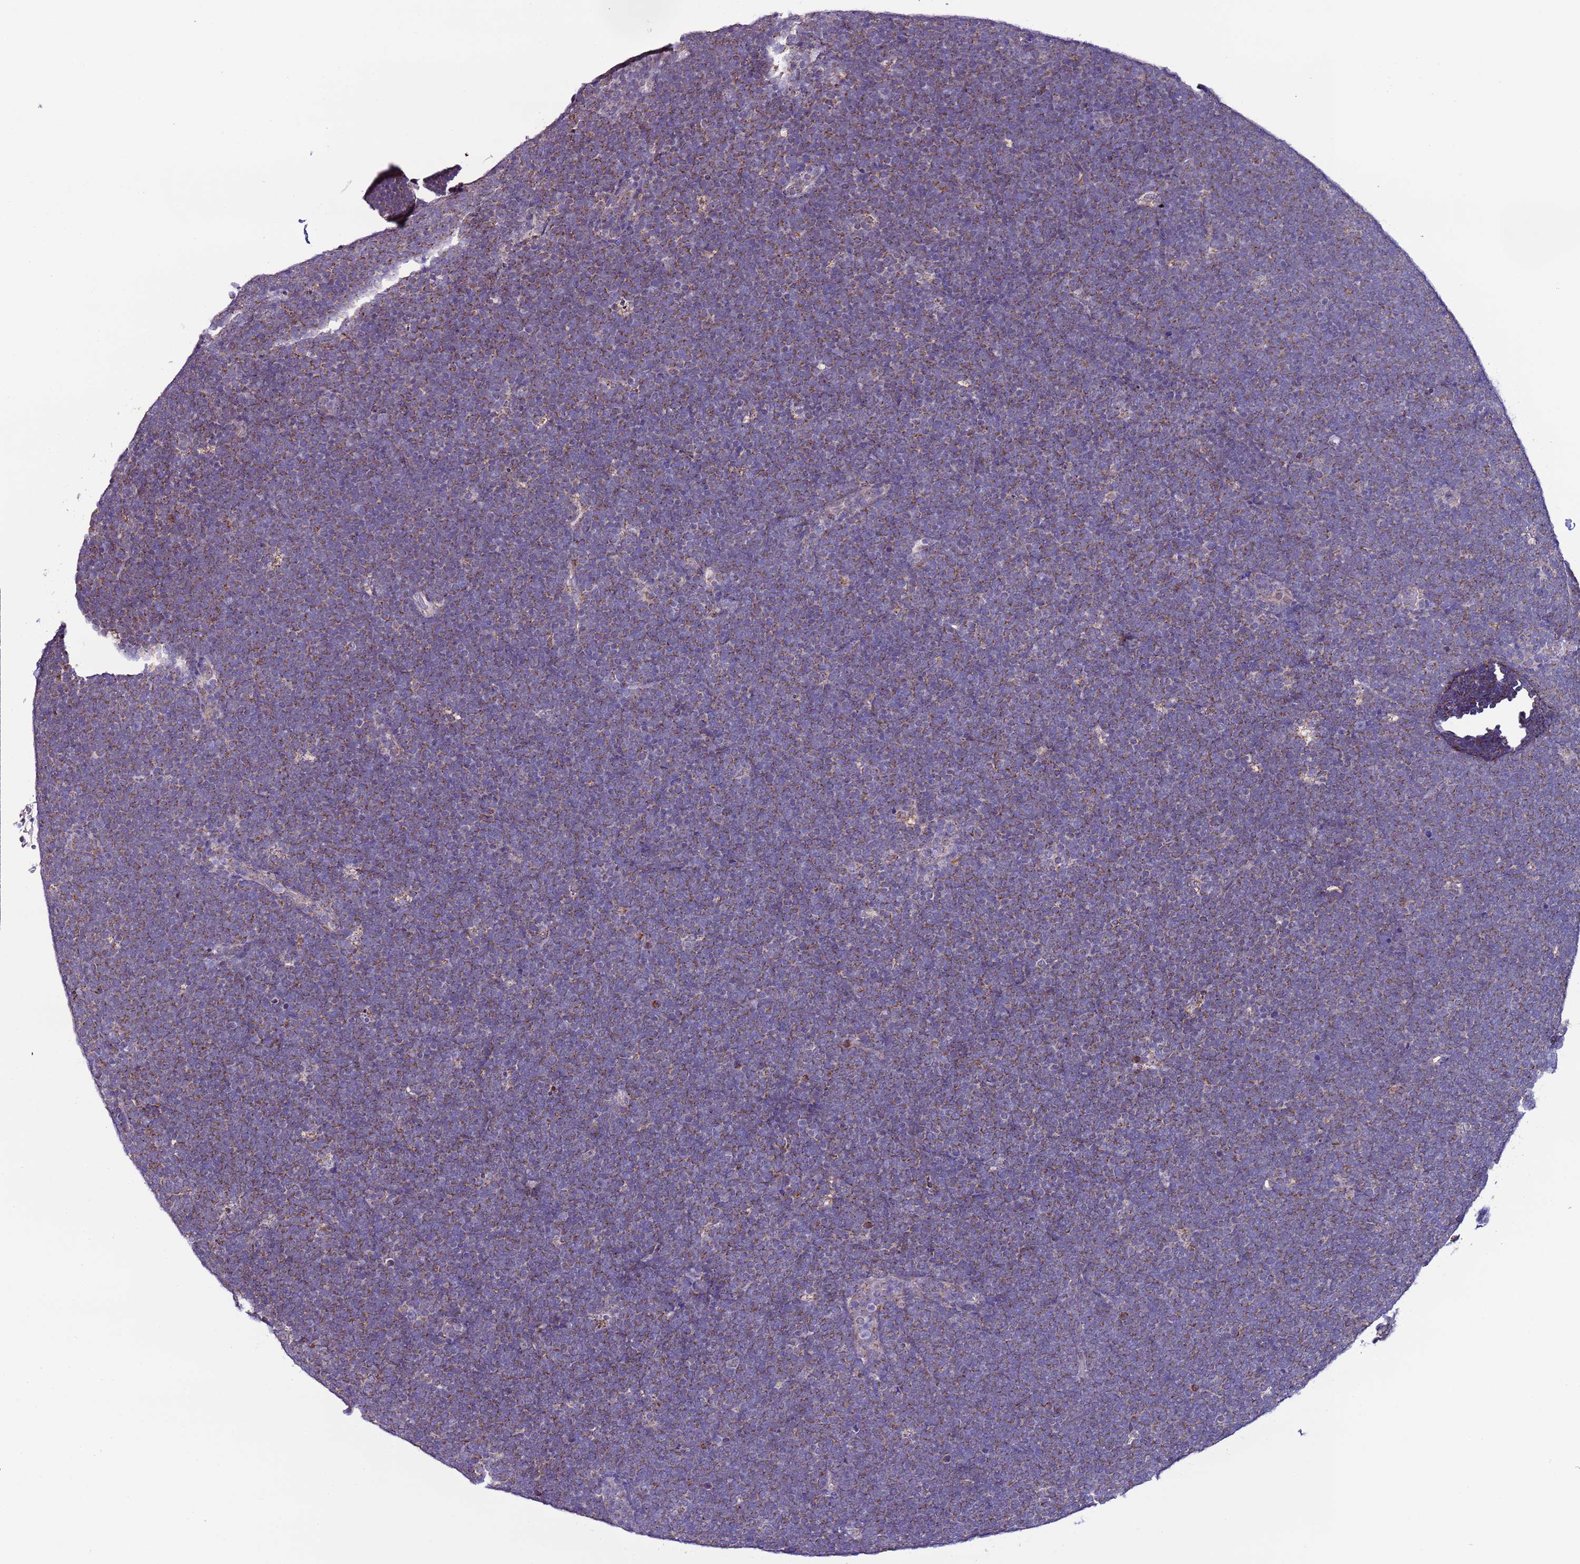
{"staining": {"intensity": "weak", "quantity": "25%-75%", "location": "cytoplasmic/membranous"}, "tissue": "lymphoma", "cell_type": "Tumor cells", "image_type": "cancer", "snomed": [{"axis": "morphology", "description": "Malignant lymphoma, non-Hodgkin's type, High grade"}, {"axis": "topography", "description": "Lymph node"}], "caption": "High-grade malignant lymphoma, non-Hodgkin's type was stained to show a protein in brown. There is low levels of weak cytoplasmic/membranous positivity in approximately 25%-75% of tumor cells. (DAB IHC with brightfield microscopy, high magnification).", "gene": "UEVLD", "patient": {"sex": "male", "age": 13}}